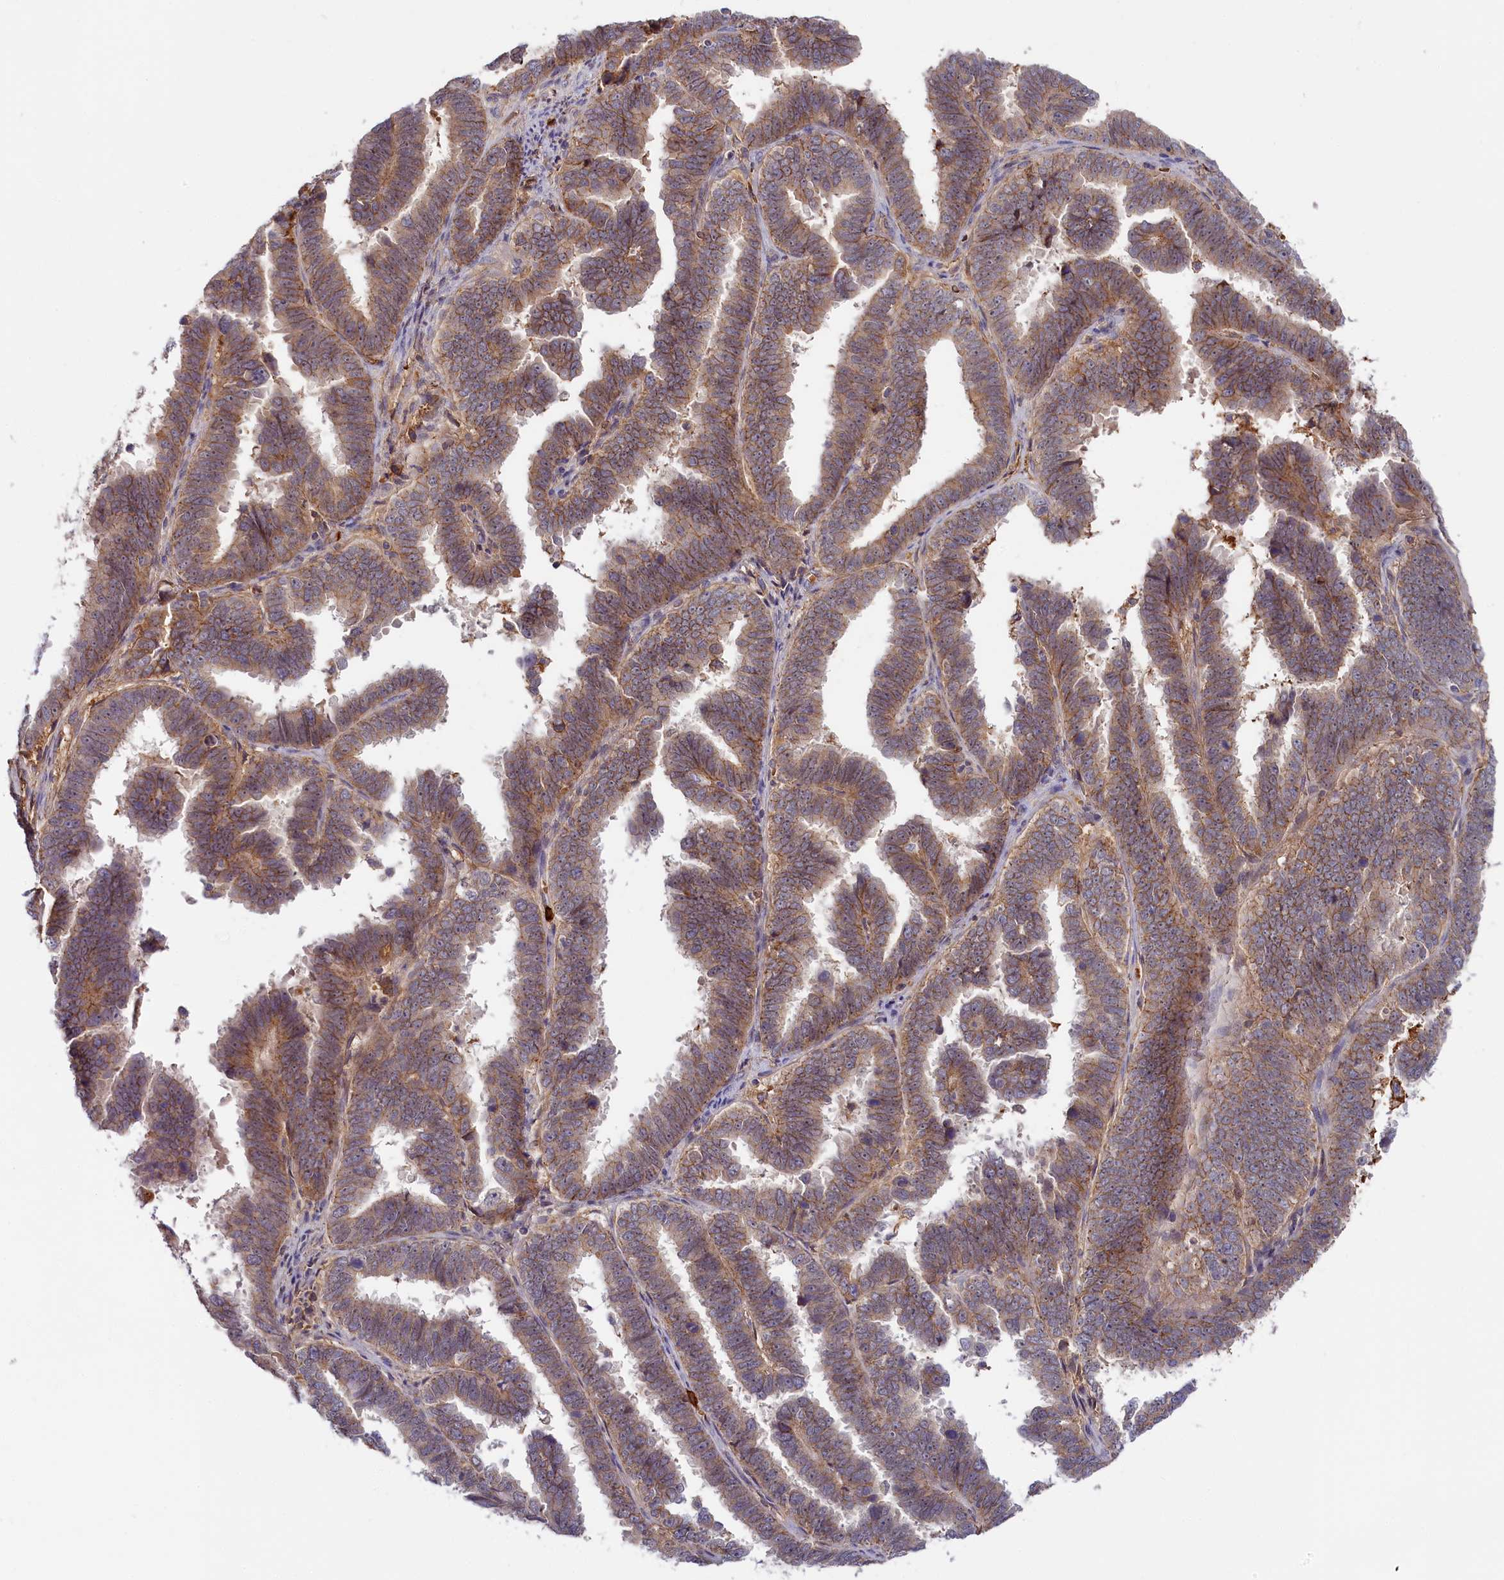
{"staining": {"intensity": "moderate", "quantity": ">75%", "location": "cytoplasmic/membranous"}, "tissue": "endometrial cancer", "cell_type": "Tumor cells", "image_type": "cancer", "snomed": [{"axis": "morphology", "description": "Adenocarcinoma, NOS"}, {"axis": "topography", "description": "Endometrium"}], "caption": "Immunohistochemical staining of human endometrial adenocarcinoma shows moderate cytoplasmic/membranous protein staining in approximately >75% of tumor cells.", "gene": "ADGRD1", "patient": {"sex": "female", "age": 75}}